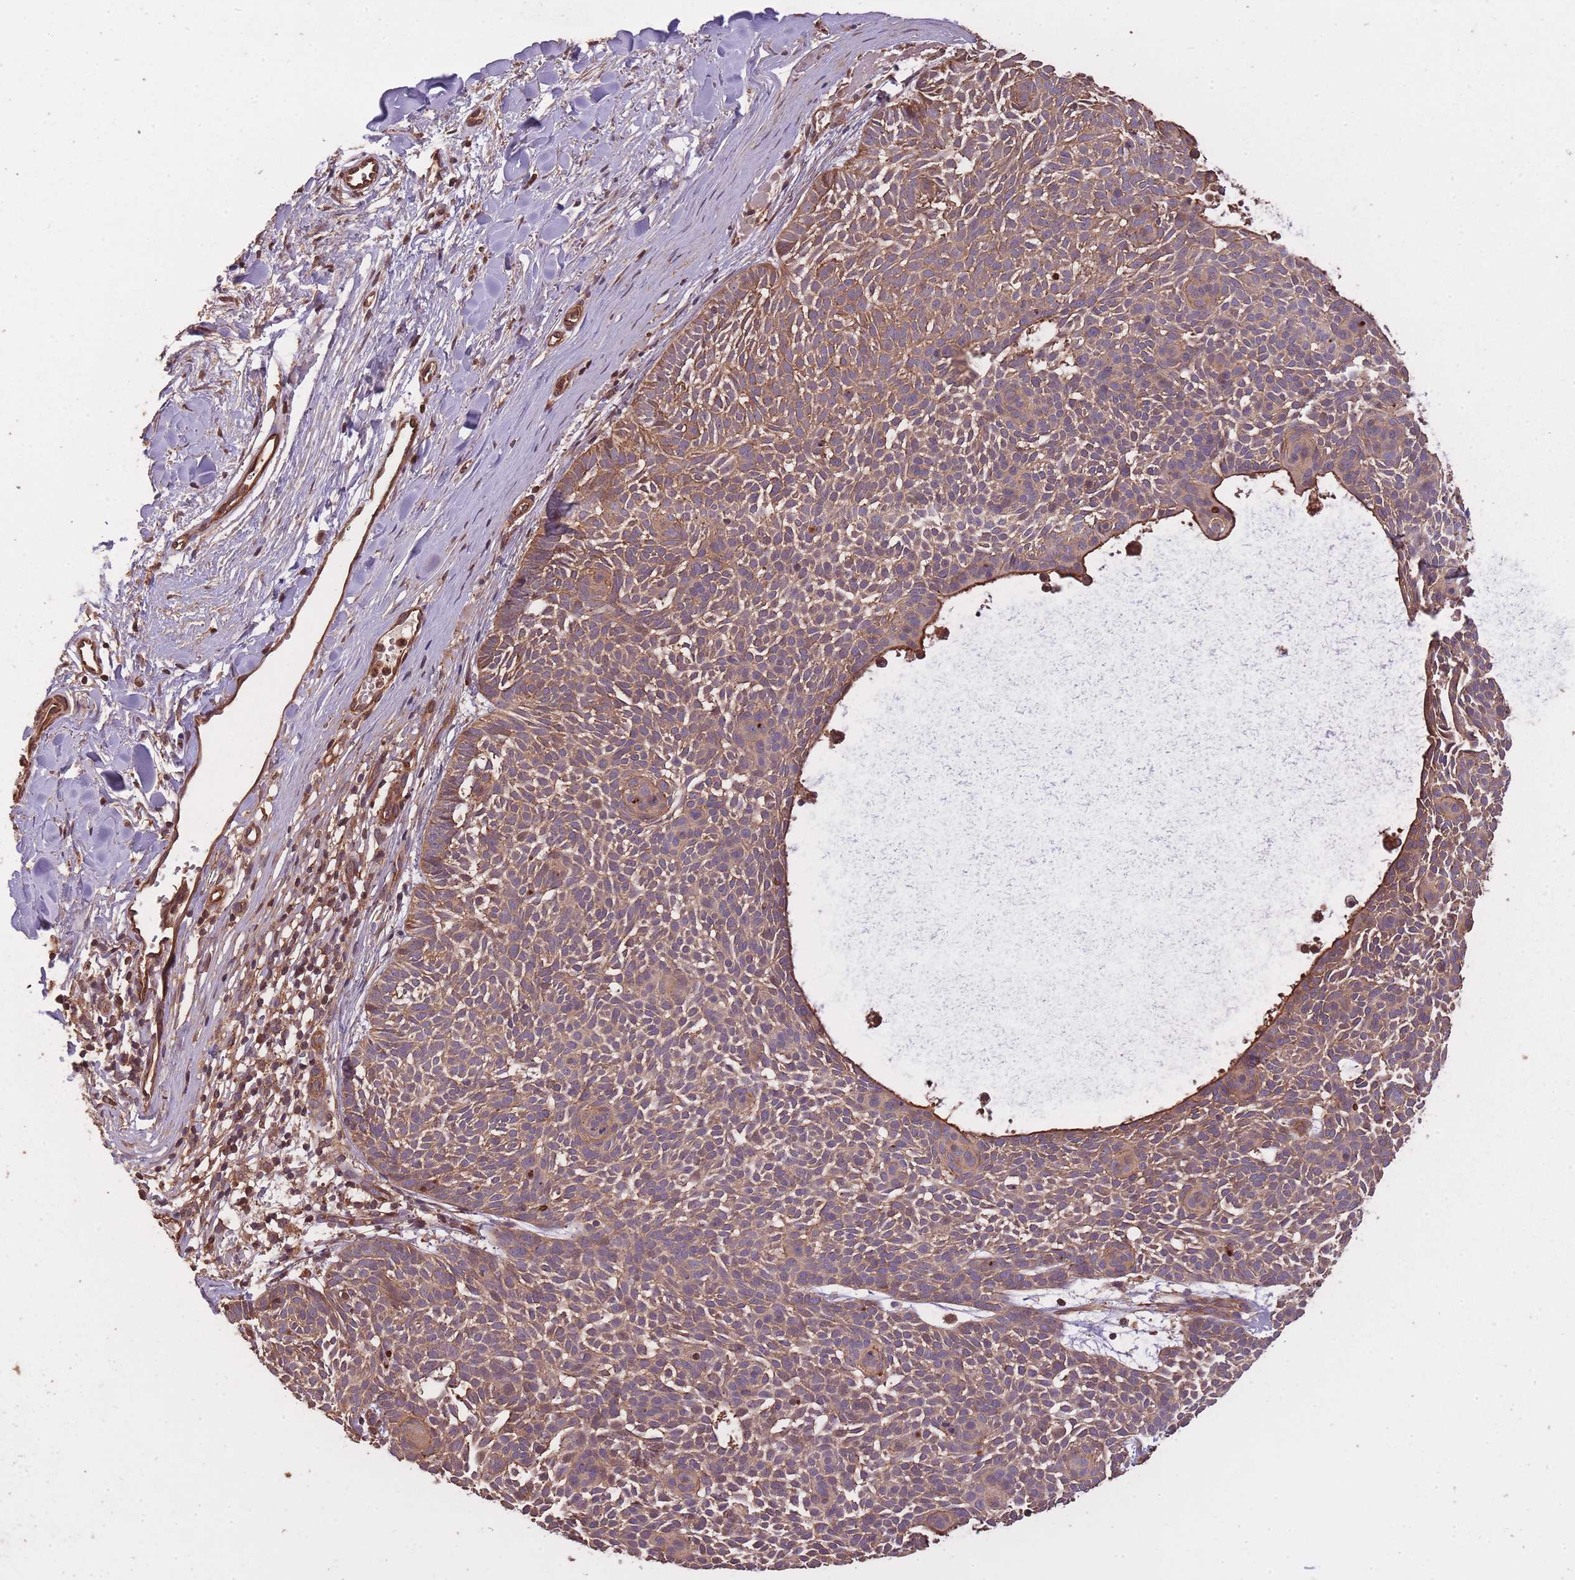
{"staining": {"intensity": "moderate", "quantity": ">75%", "location": "cytoplasmic/membranous"}, "tissue": "skin cancer", "cell_type": "Tumor cells", "image_type": "cancer", "snomed": [{"axis": "morphology", "description": "Basal cell carcinoma"}, {"axis": "topography", "description": "Skin"}], "caption": "This photomicrograph reveals immunohistochemistry staining of skin cancer (basal cell carcinoma), with medium moderate cytoplasmic/membranous expression in about >75% of tumor cells.", "gene": "ARMH3", "patient": {"sex": "male", "age": 61}}